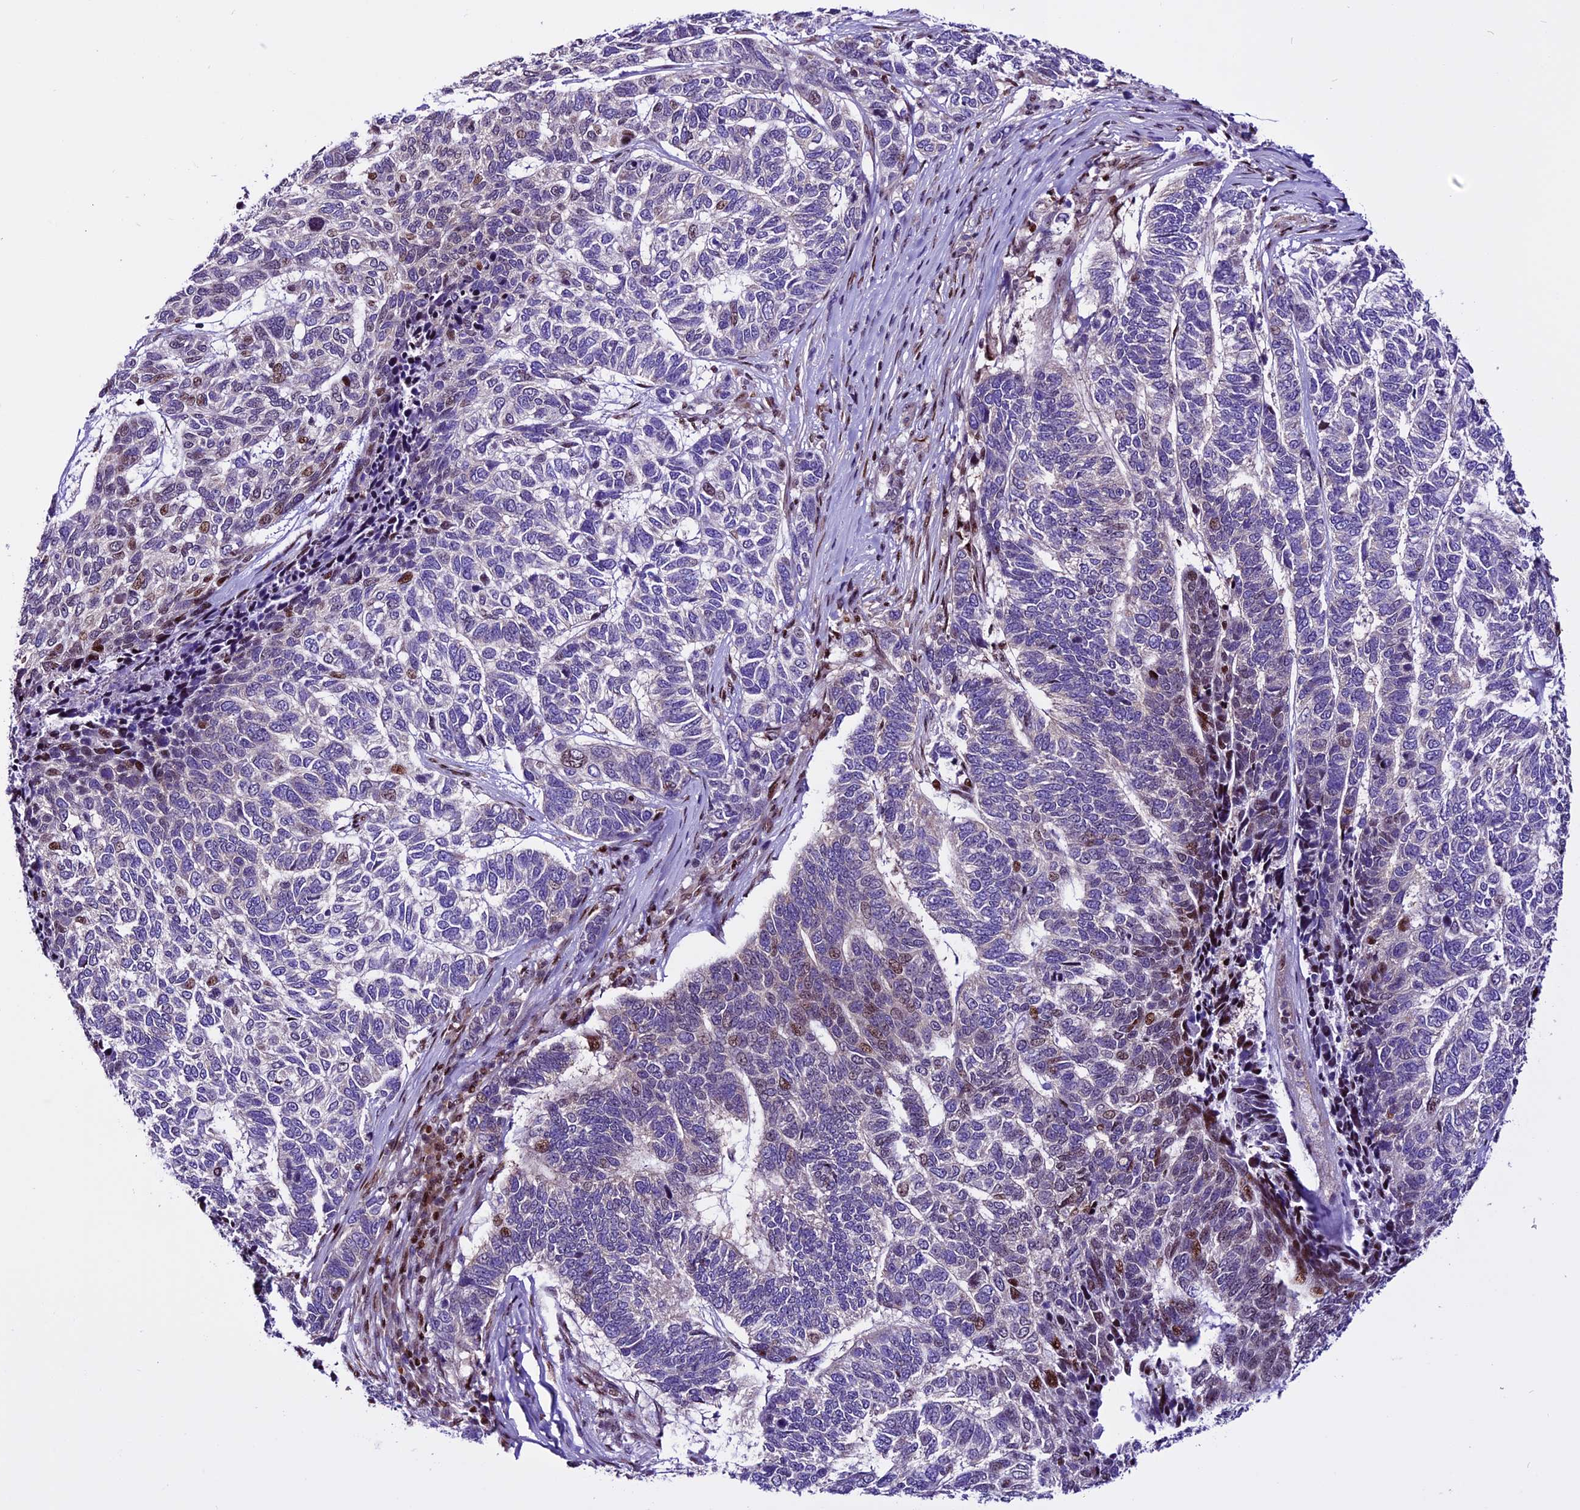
{"staining": {"intensity": "moderate", "quantity": "<25%", "location": "nuclear"}, "tissue": "skin cancer", "cell_type": "Tumor cells", "image_type": "cancer", "snomed": [{"axis": "morphology", "description": "Basal cell carcinoma"}, {"axis": "topography", "description": "Skin"}], "caption": "A brown stain shows moderate nuclear expression of a protein in human skin cancer tumor cells.", "gene": "RINL", "patient": {"sex": "female", "age": 65}}